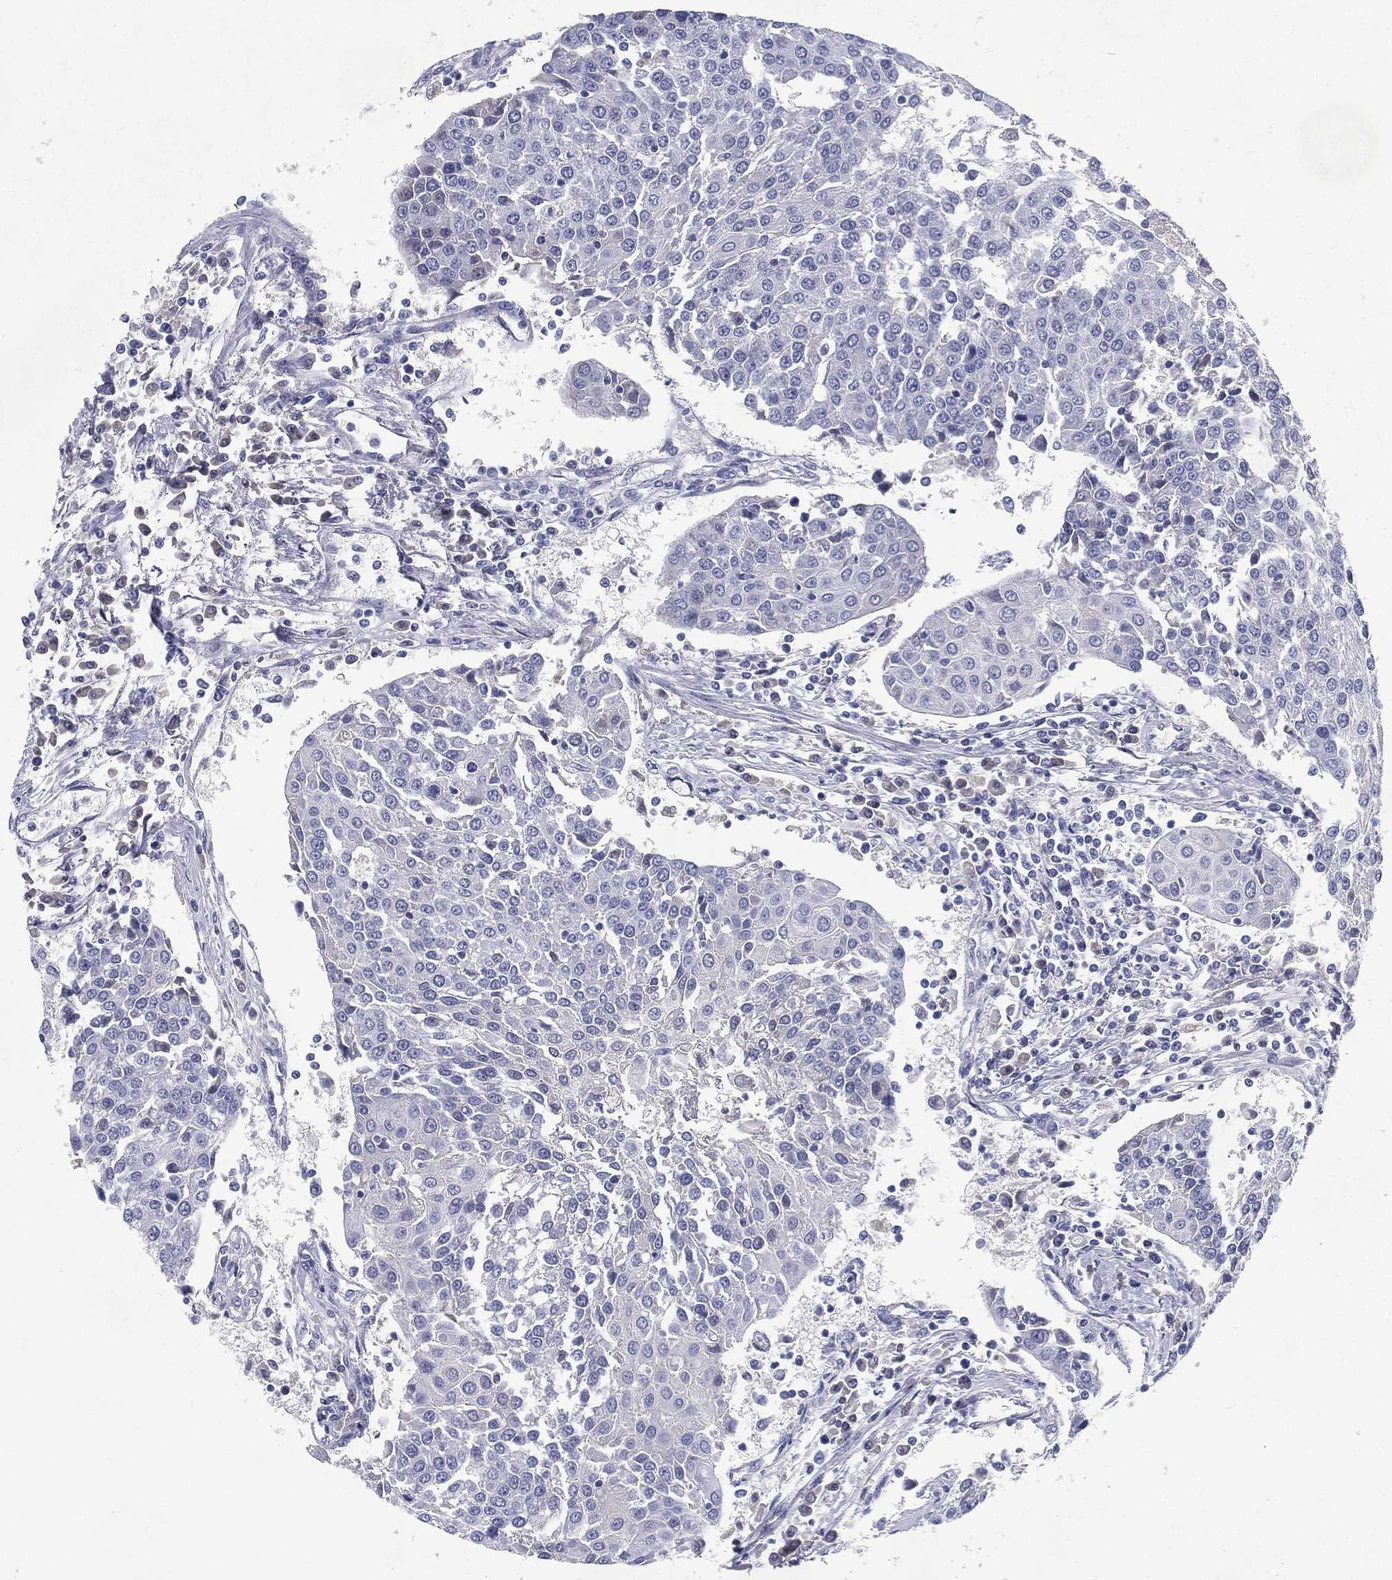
{"staining": {"intensity": "negative", "quantity": "none", "location": "none"}, "tissue": "urothelial cancer", "cell_type": "Tumor cells", "image_type": "cancer", "snomed": [{"axis": "morphology", "description": "Urothelial carcinoma, High grade"}, {"axis": "topography", "description": "Urinary bladder"}], "caption": "Urothelial cancer was stained to show a protein in brown. There is no significant staining in tumor cells.", "gene": "RGS13", "patient": {"sex": "female", "age": 85}}